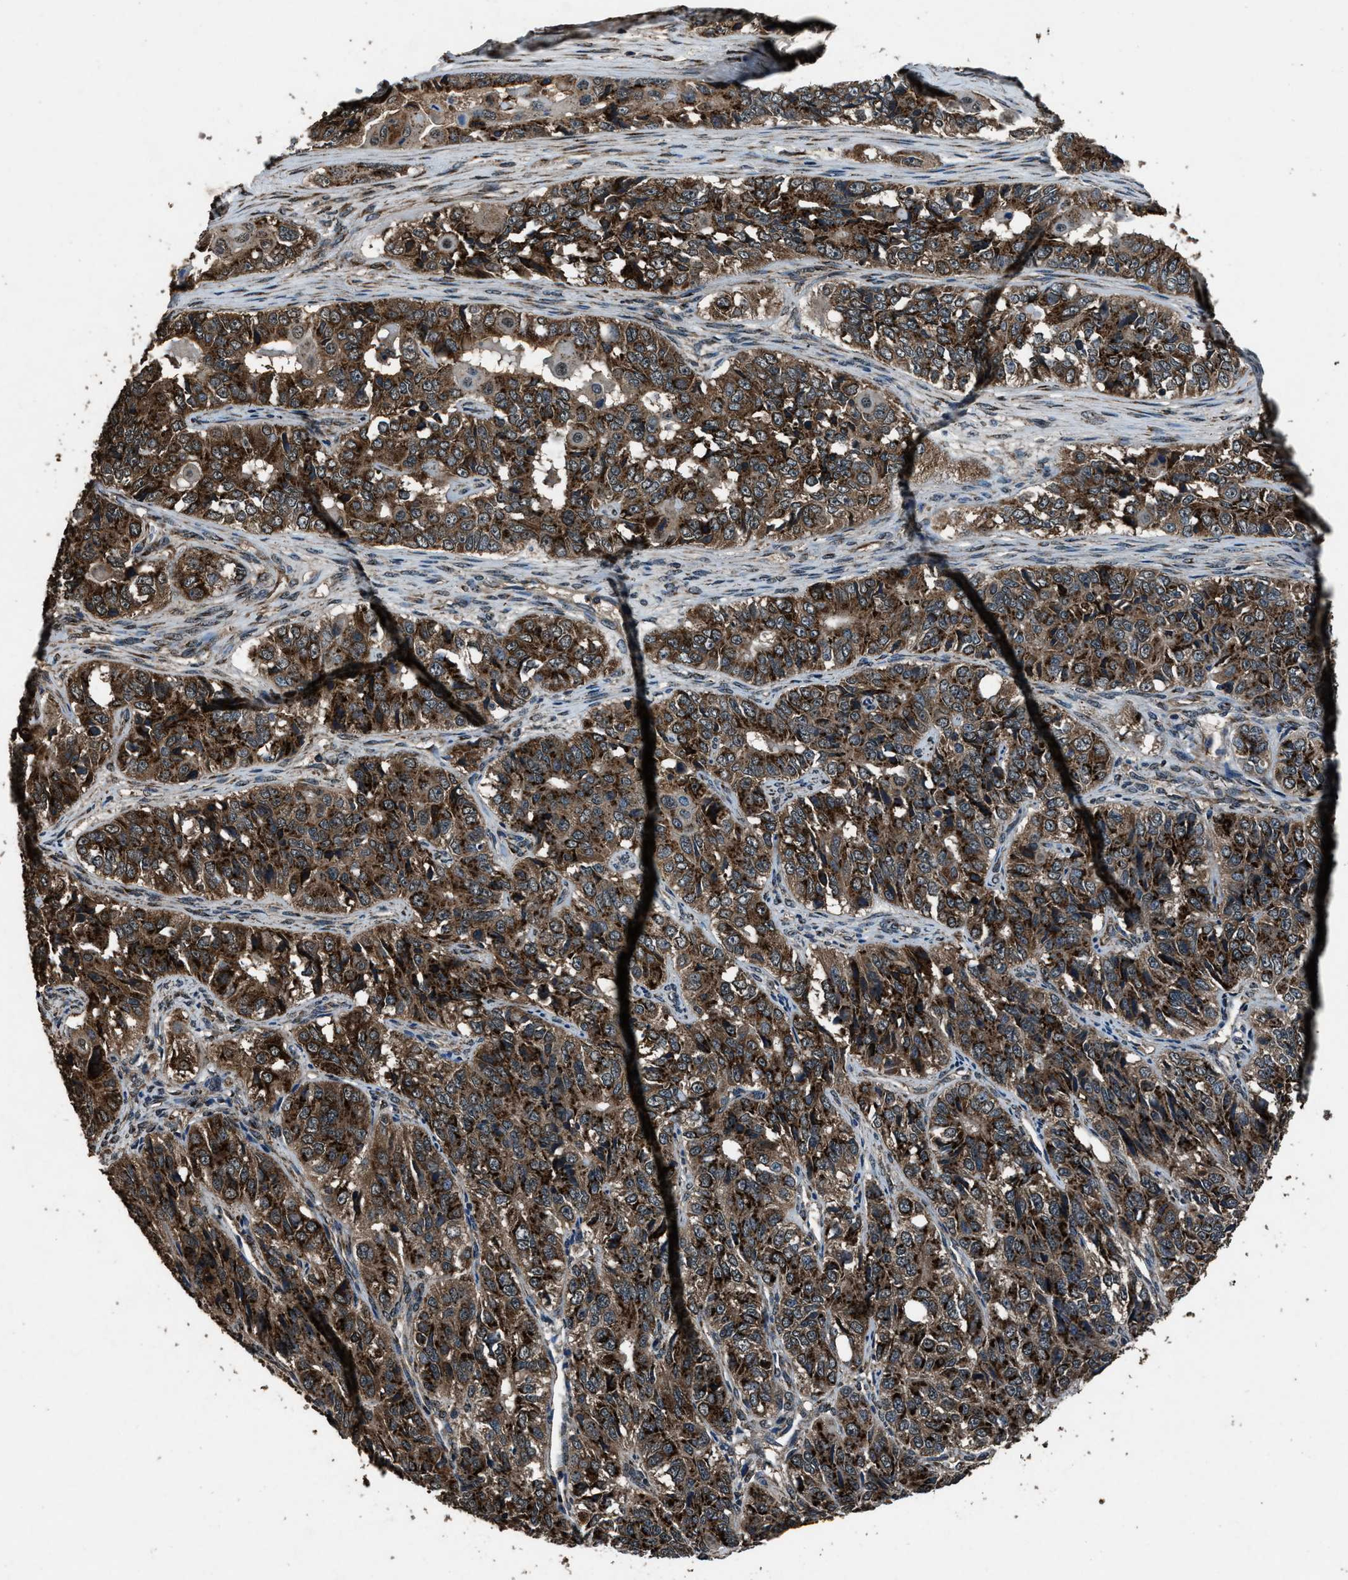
{"staining": {"intensity": "strong", "quantity": ">75%", "location": "cytoplasmic/membranous"}, "tissue": "ovarian cancer", "cell_type": "Tumor cells", "image_type": "cancer", "snomed": [{"axis": "morphology", "description": "Carcinoma, endometroid"}, {"axis": "topography", "description": "Ovary"}], "caption": "Protein staining by immunohistochemistry (IHC) exhibits strong cytoplasmic/membranous positivity in approximately >75% of tumor cells in ovarian cancer (endometroid carcinoma). The staining was performed using DAB (3,3'-diaminobenzidine), with brown indicating positive protein expression. Nuclei are stained blue with hematoxylin.", "gene": "SLC38A10", "patient": {"sex": "female", "age": 51}}